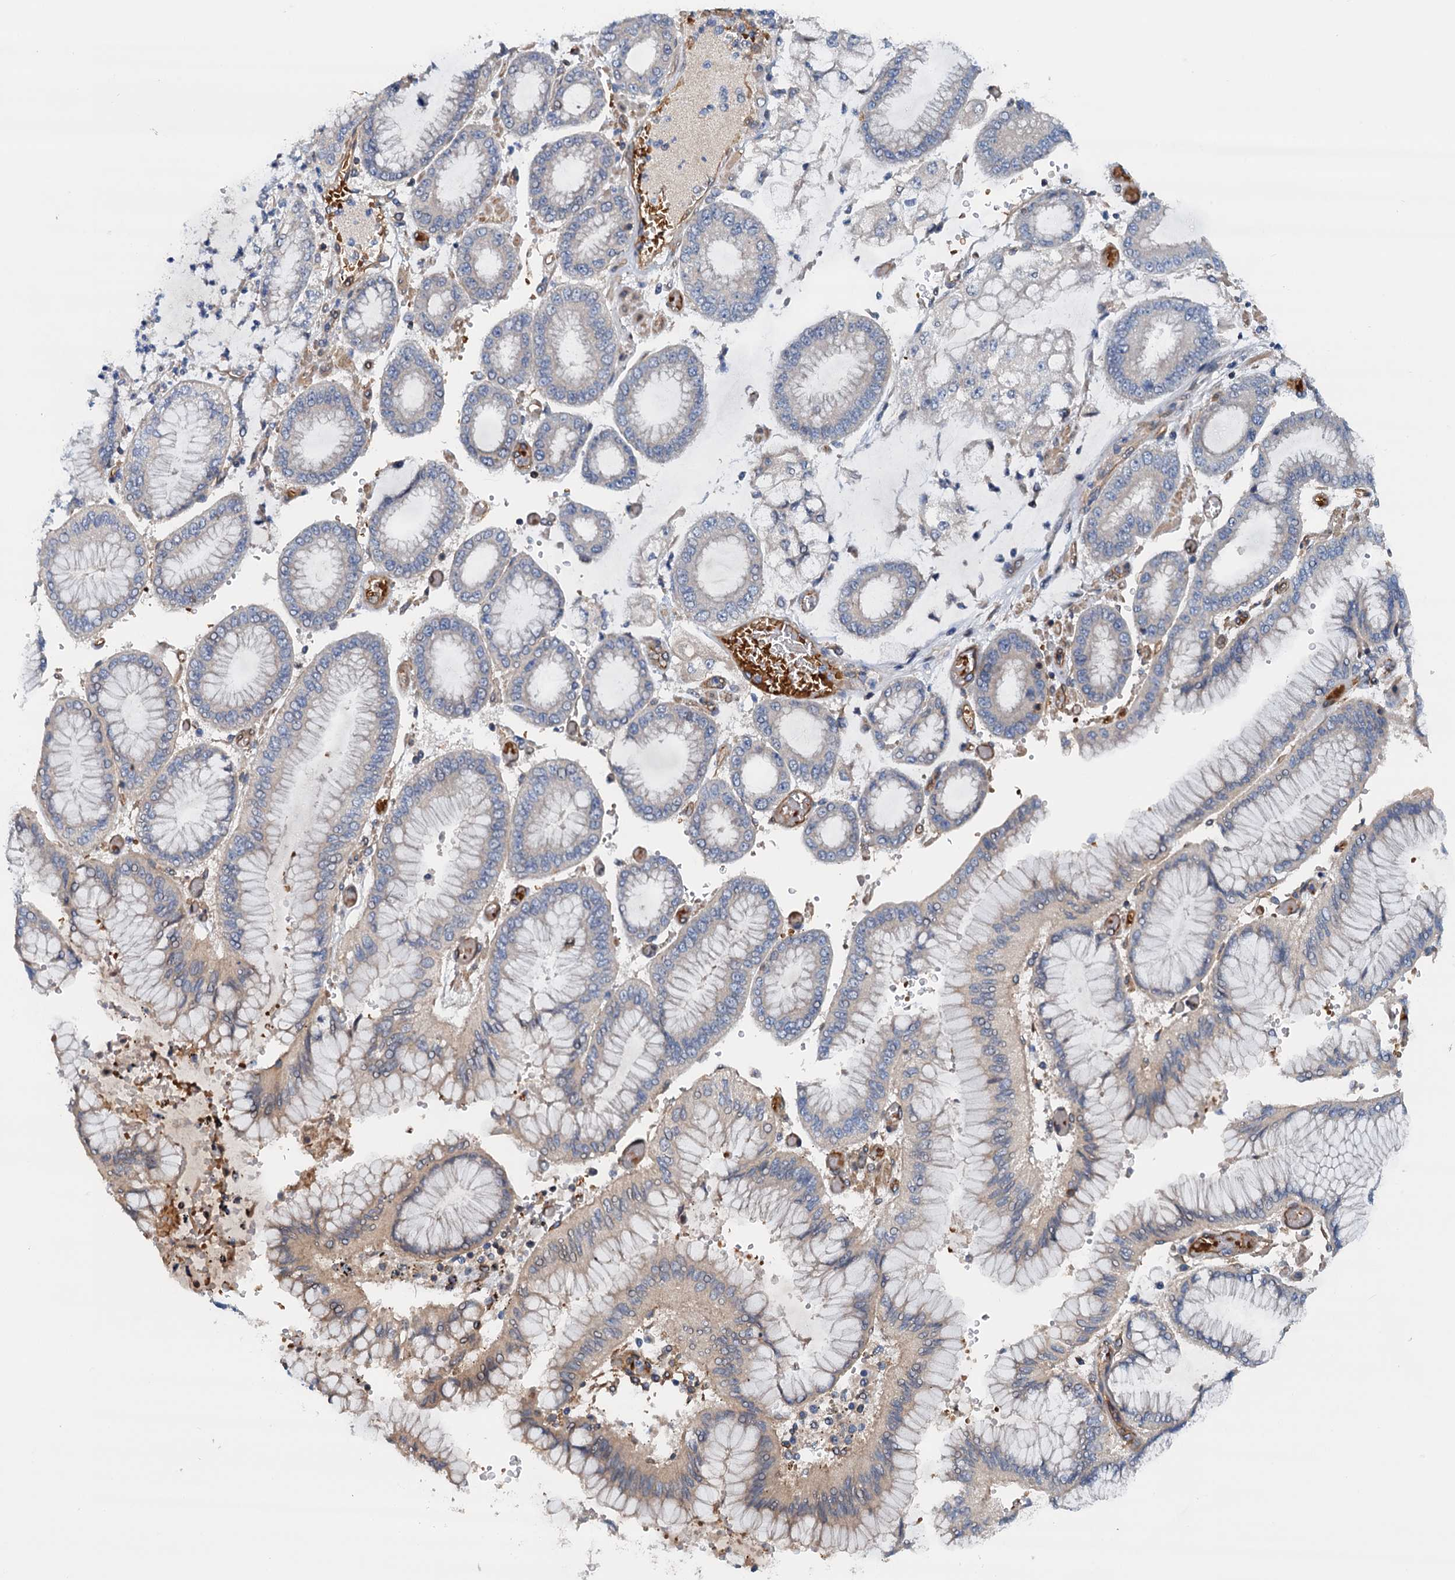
{"staining": {"intensity": "weak", "quantity": "<25%", "location": "cytoplasmic/membranous"}, "tissue": "stomach cancer", "cell_type": "Tumor cells", "image_type": "cancer", "snomed": [{"axis": "morphology", "description": "Adenocarcinoma, NOS"}, {"axis": "topography", "description": "Stomach"}], "caption": "Tumor cells are negative for brown protein staining in stomach adenocarcinoma.", "gene": "ROGDI", "patient": {"sex": "male", "age": 76}}